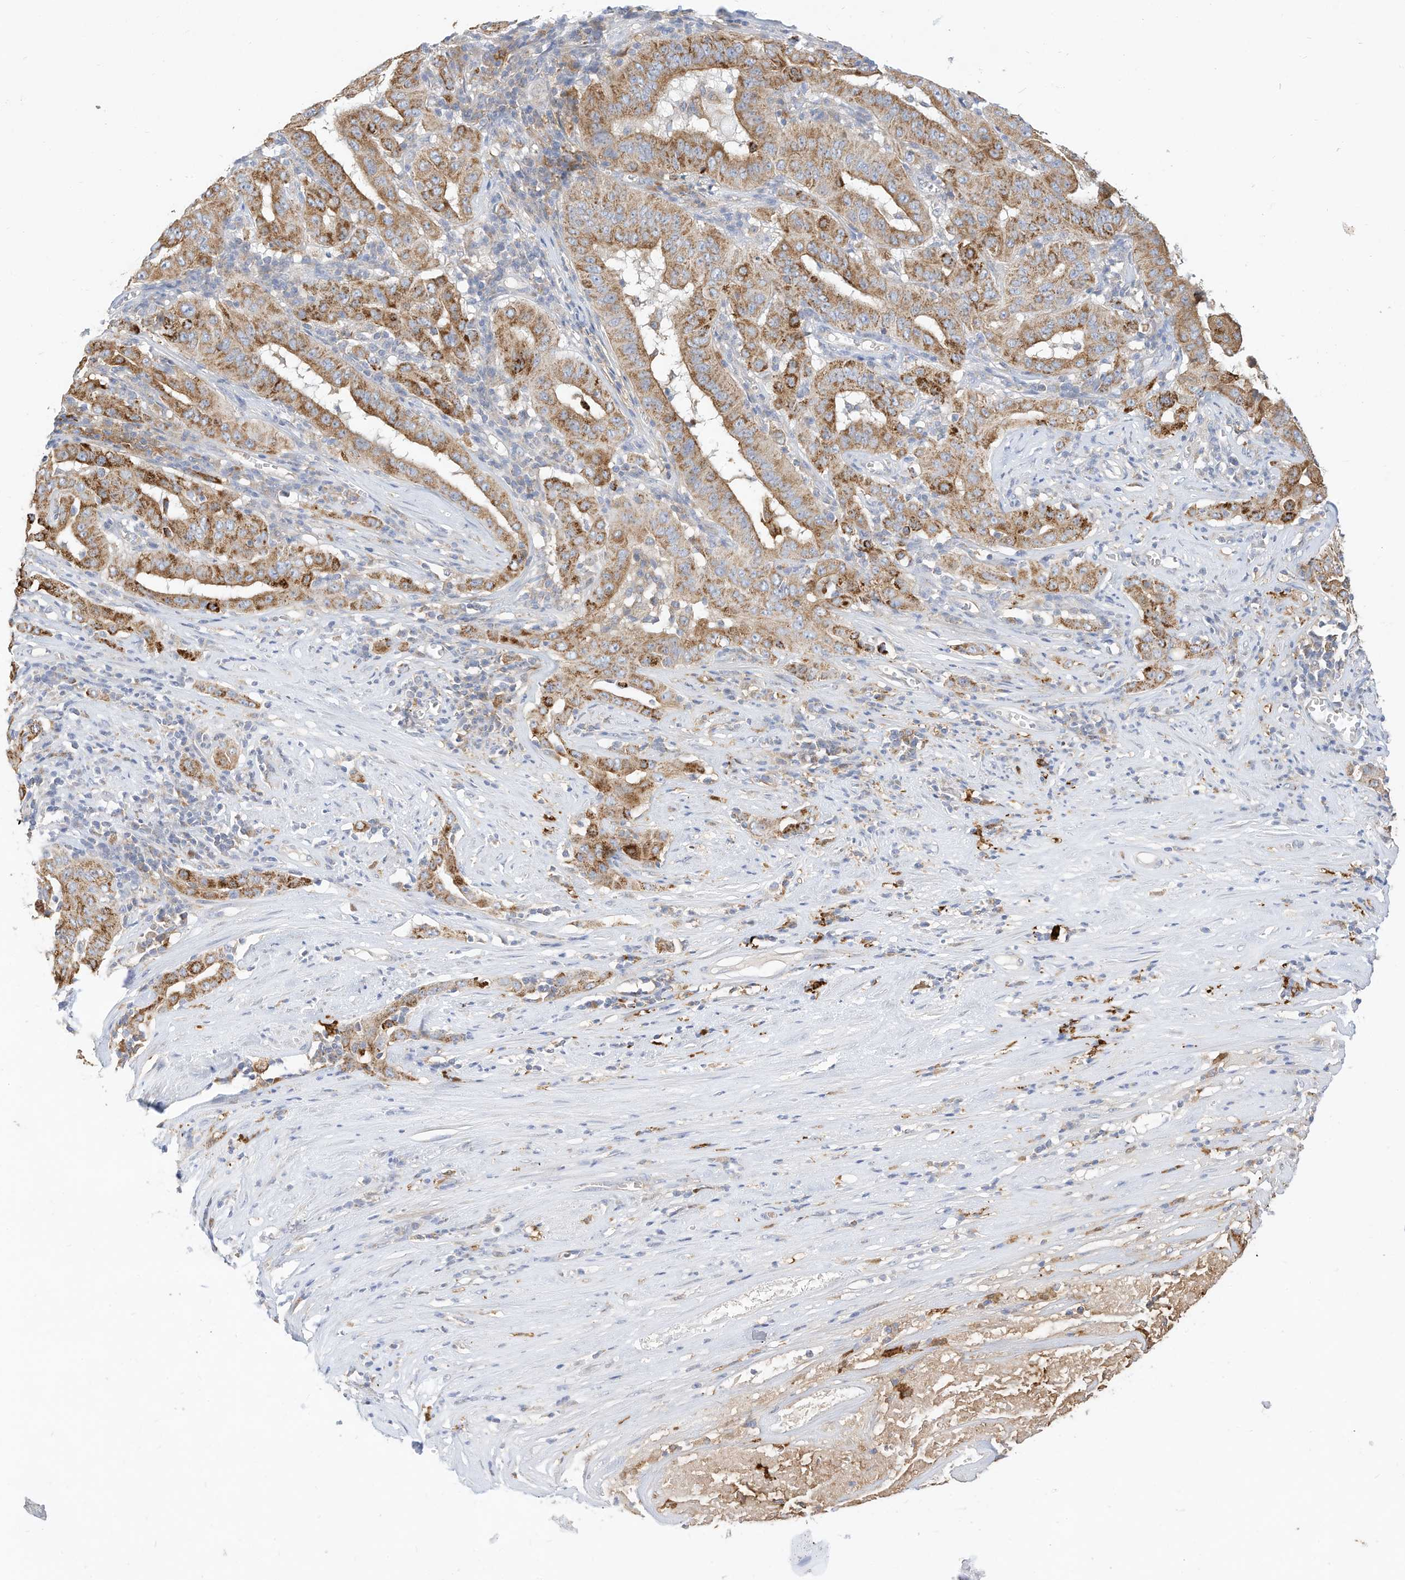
{"staining": {"intensity": "moderate", "quantity": ">75%", "location": "cytoplasmic/membranous"}, "tissue": "pancreatic cancer", "cell_type": "Tumor cells", "image_type": "cancer", "snomed": [{"axis": "morphology", "description": "Adenocarcinoma, NOS"}, {"axis": "topography", "description": "Pancreas"}], "caption": "Human pancreatic cancer stained for a protein (brown) demonstrates moderate cytoplasmic/membranous positive expression in approximately >75% of tumor cells.", "gene": "RHOH", "patient": {"sex": "male", "age": 63}}